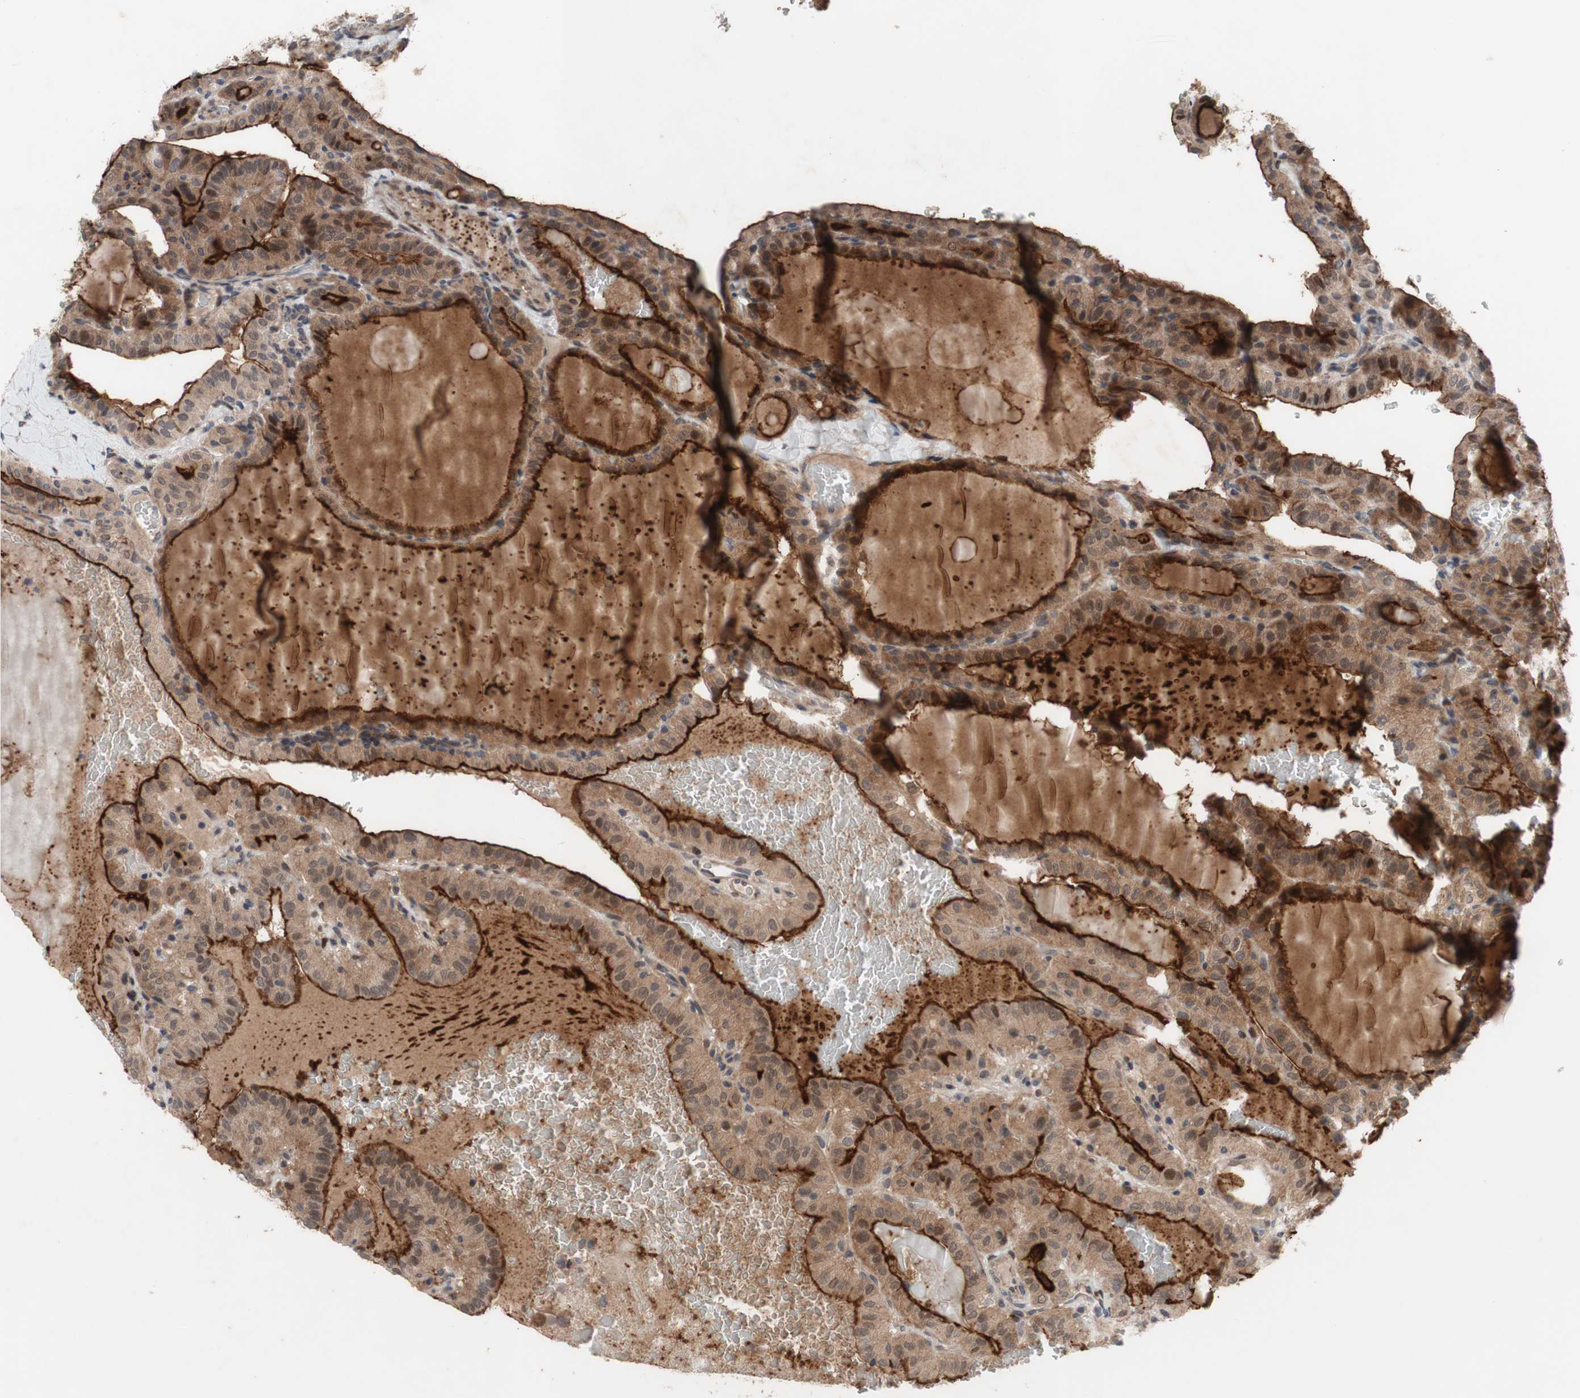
{"staining": {"intensity": "moderate", "quantity": ">75%", "location": "cytoplasmic/membranous"}, "tissue": "thyroid cancer", "cell_type": "Tumor cells", "image_type": "cancer", "snomed": [{"axis": "morphology", "description": "Papillary adenocarcinoma, NOS"}, {"axis": "topography", "description": "Thyroid gland"}], "caption": "Moderate cytoplasmic/membranous staining for a protein is seen in approximately >75% of tumor cells of thyroid cancer using immunohistochemistry (IHC).", "gene": "OAZ1", "patient": {"sex": "male", "age": 77}}